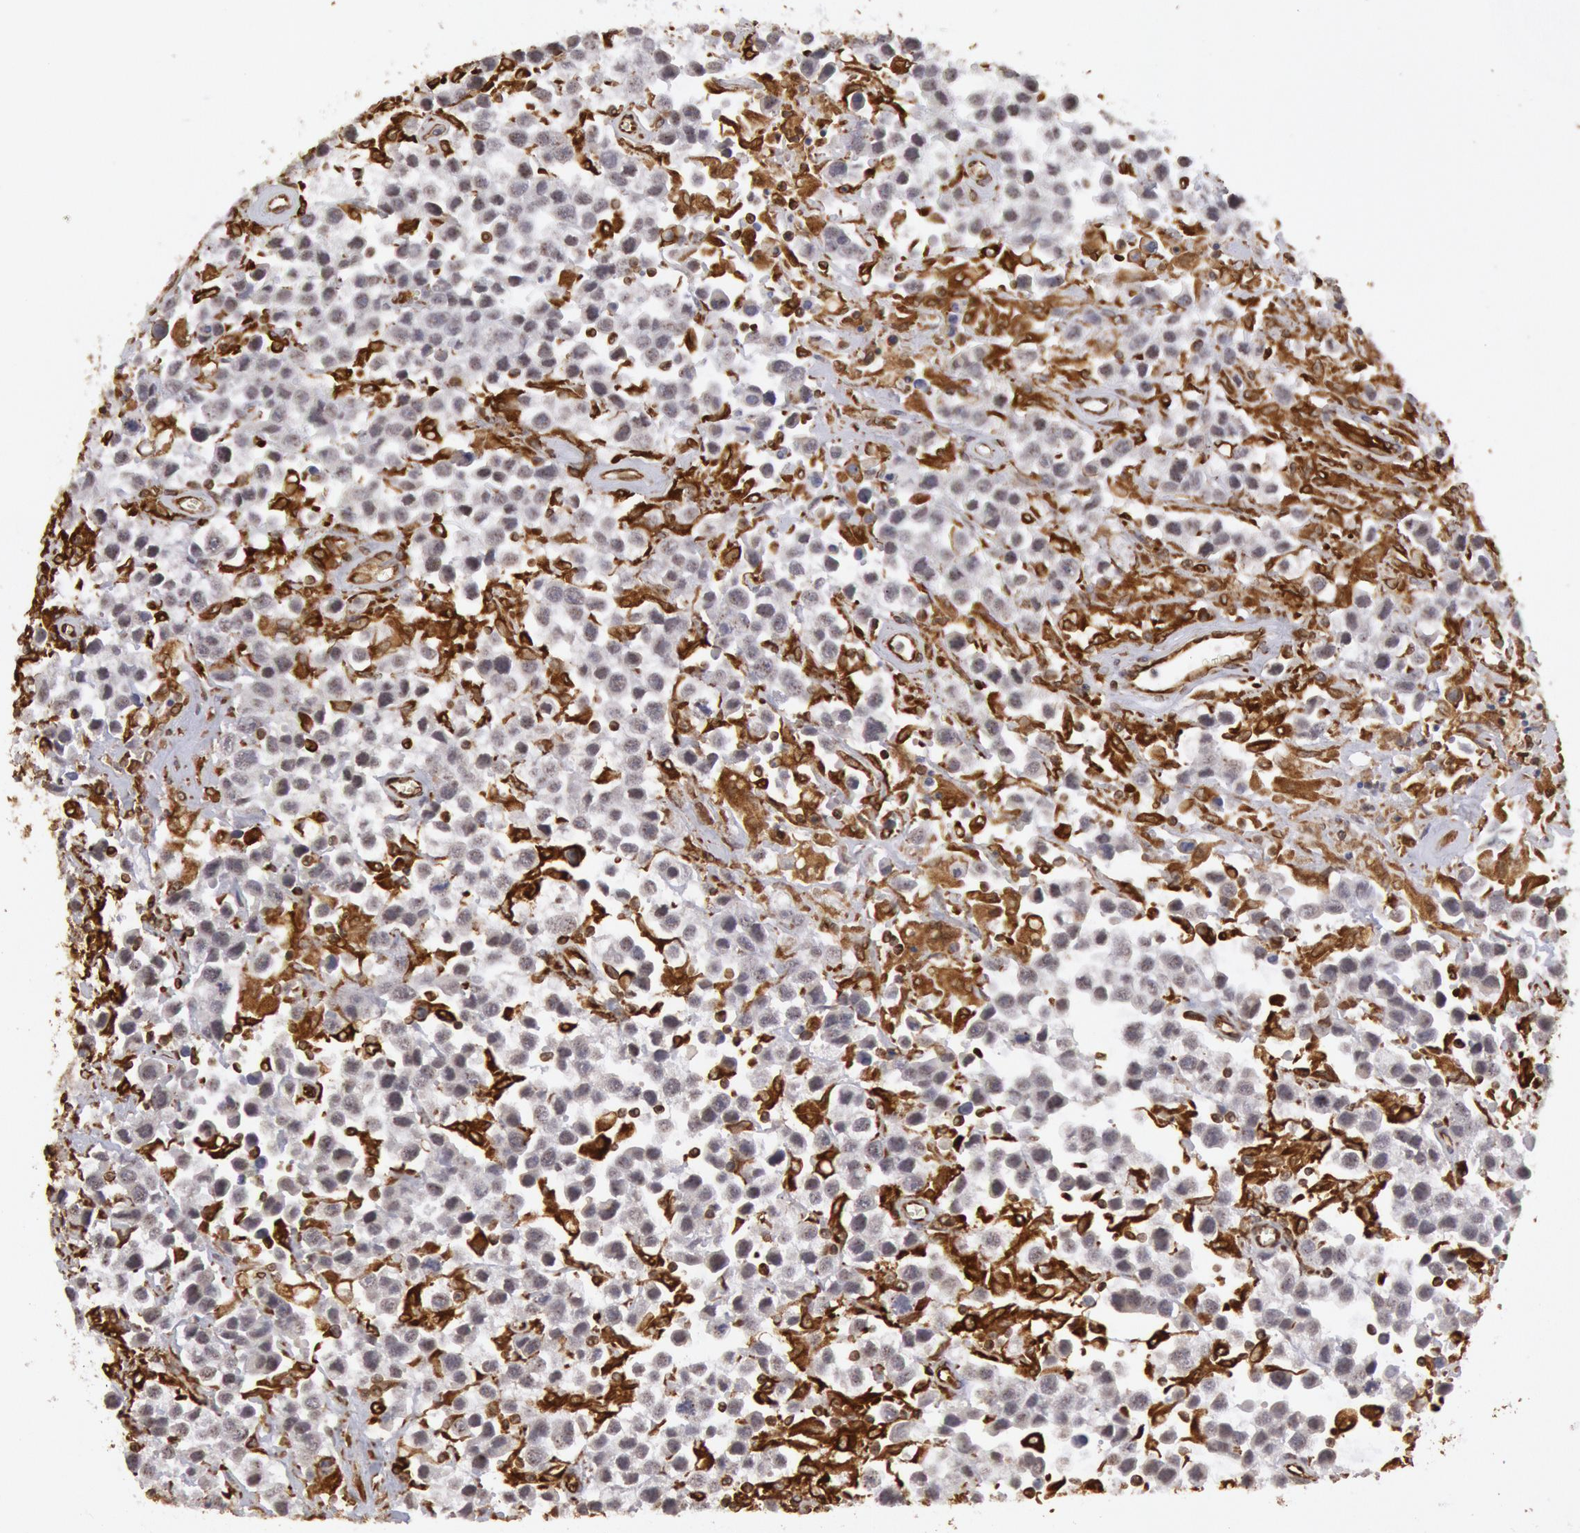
{"staining": {"intensity": "strong", "quantity": "<25%", "location": "cytoplasmic/membranous"}, "tissue": "testis cancer", "cell_type": "Tumor cells", "image_type": "cancer", "snomed": [{"axis": "morphology", "description": "Seminoma, NOS"}, {"axis": "topography", "description": "Testis"}], "caption": "The immunohistochemical stain shows strong cytoplasmic/membranous staining in tumor cells of testis cancer (seminoma) tissue.", "gene": "TAP2", "patient": {"sex": "male", "age": 43}}